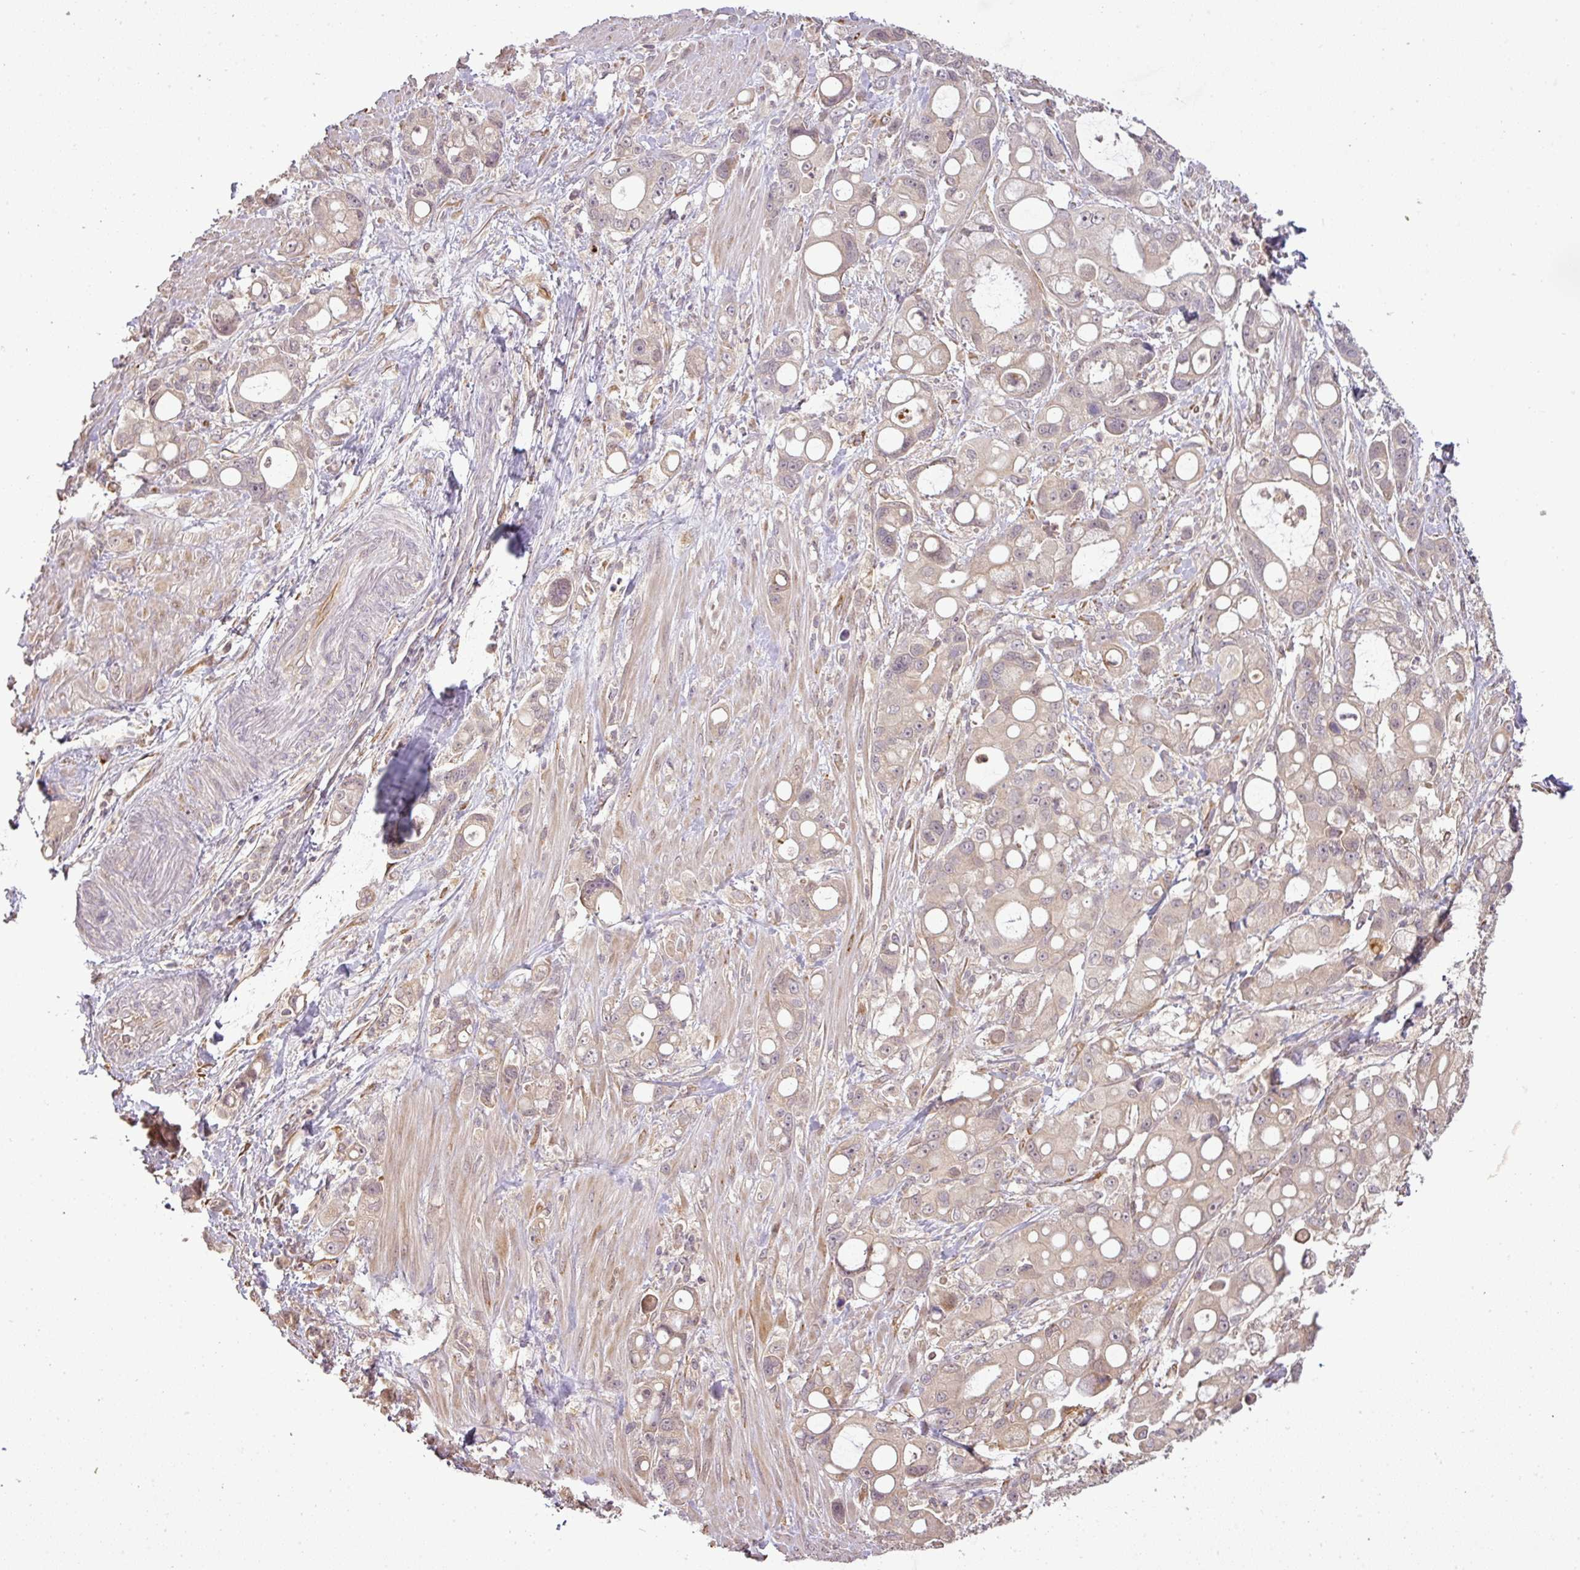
{"staining": {"intensity": "negative", "quantity": "none", "location": "none"}, "tissue": "pancreatic cancer", "cell_type": "Tumor cells", "image_type": "cancer", "snomed": [{"axis": "morphology", "description": "Adenocarcinoma, NOS"}, {"axis": "topography", "description": "Pancreas"}], "caption": "The immunohistochemistry histopathology image has no significant expression in tumor cells of pancreatic cancer tissue.", "gene": "FAIM", "patient": {"sex": "male", "age": 68}}